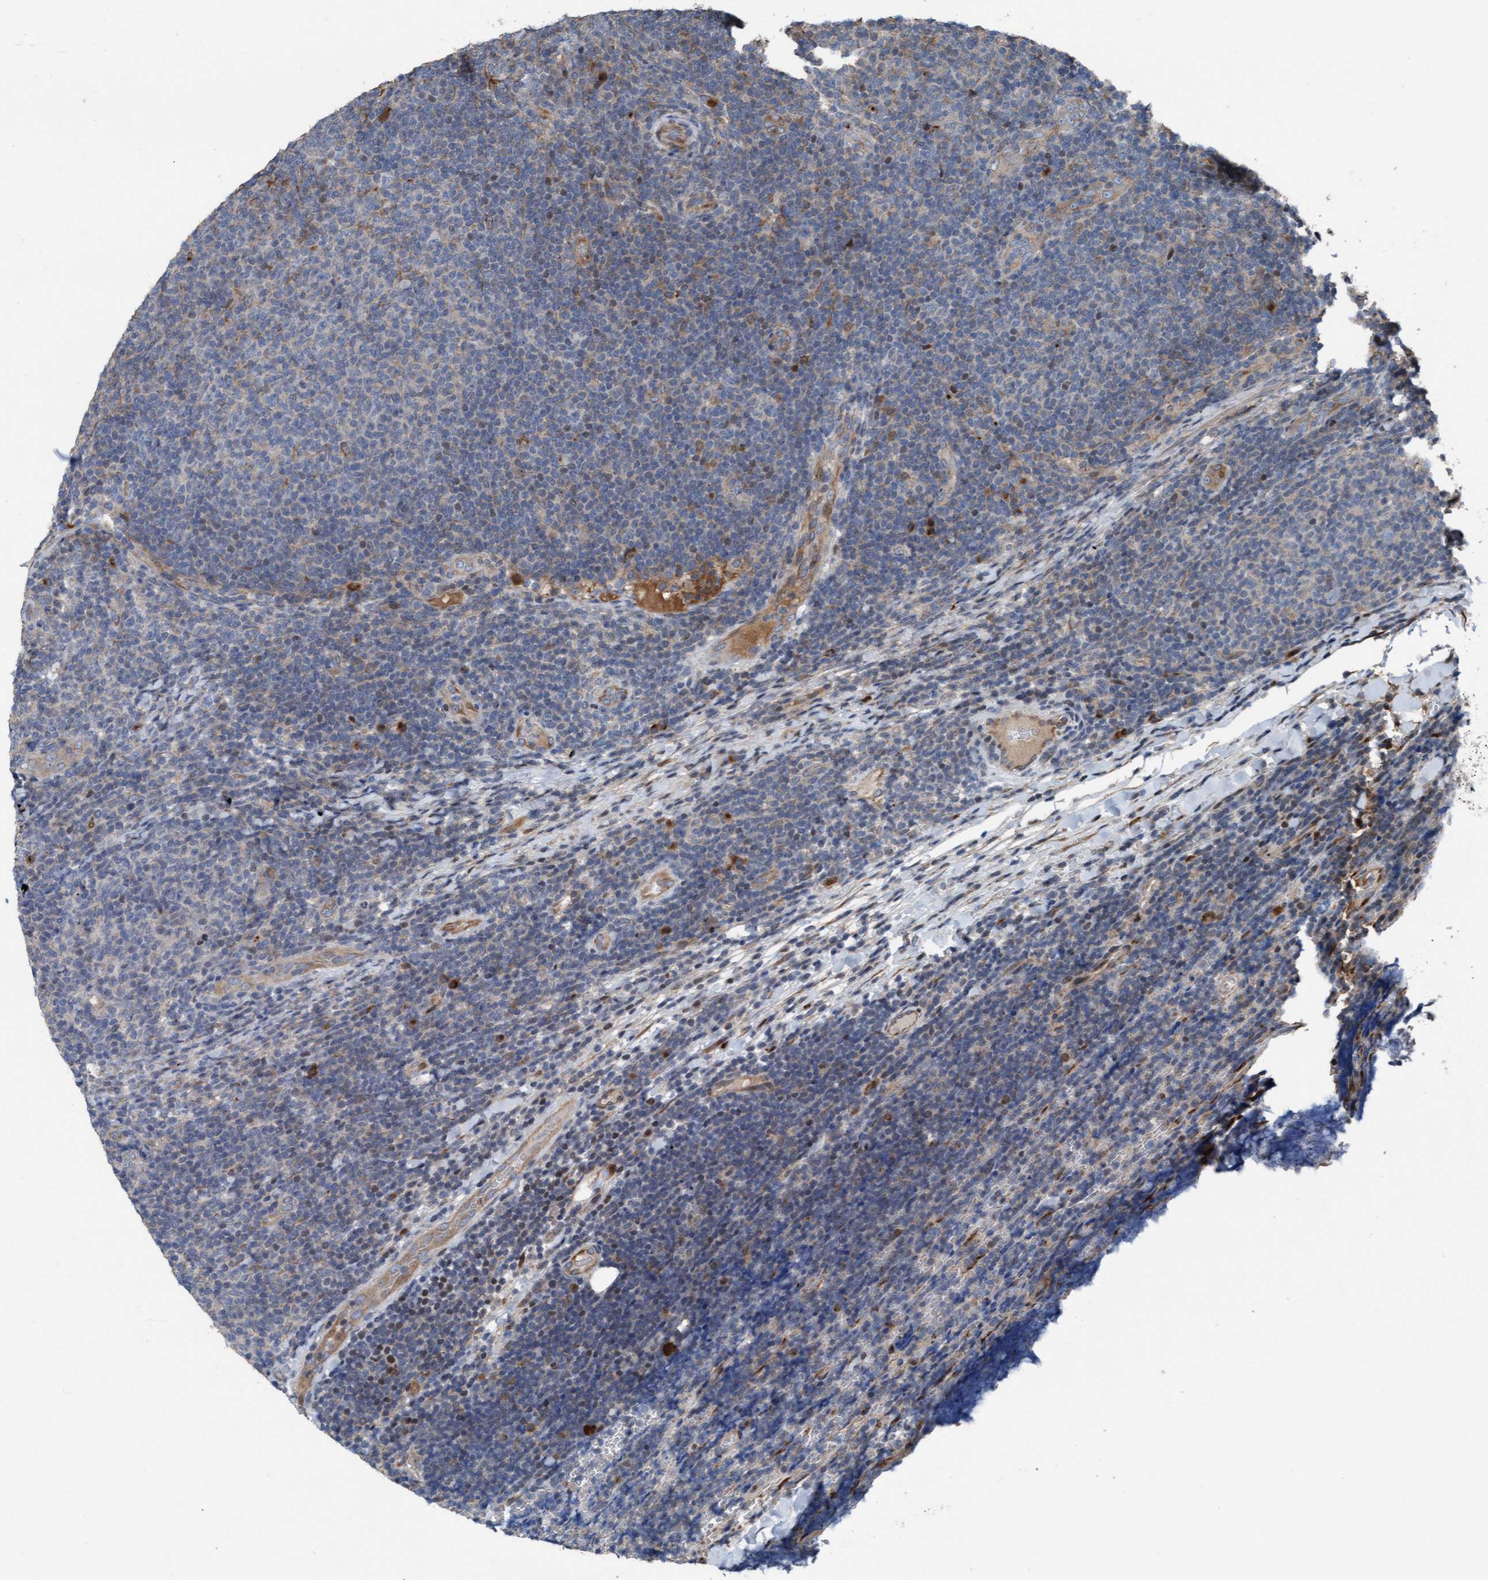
{"staining": {"intensity": "weak", "quantity": "<25%", "location": "cytoplasmic/membranous"}, "tissue": "lymphoma", "cell_type": "Tumor cells", "image_type": "cancer", "snomed": [{"axis": "morphology", "description": "Malignant lymphoma, non-Hodgkin's type, Low grade"}, {"axis": "topography", "description": "Lymph node"}], "caption": "A high-resolution micrograph shows immunohistochemistry (IHC) staining of malignant lymphoma, non-Hodgkin's type (low-grade), which displays no significant positivity in tumor cells.", "gene": "KLHL26", "patient": {"sex": "male", "age": 66}}